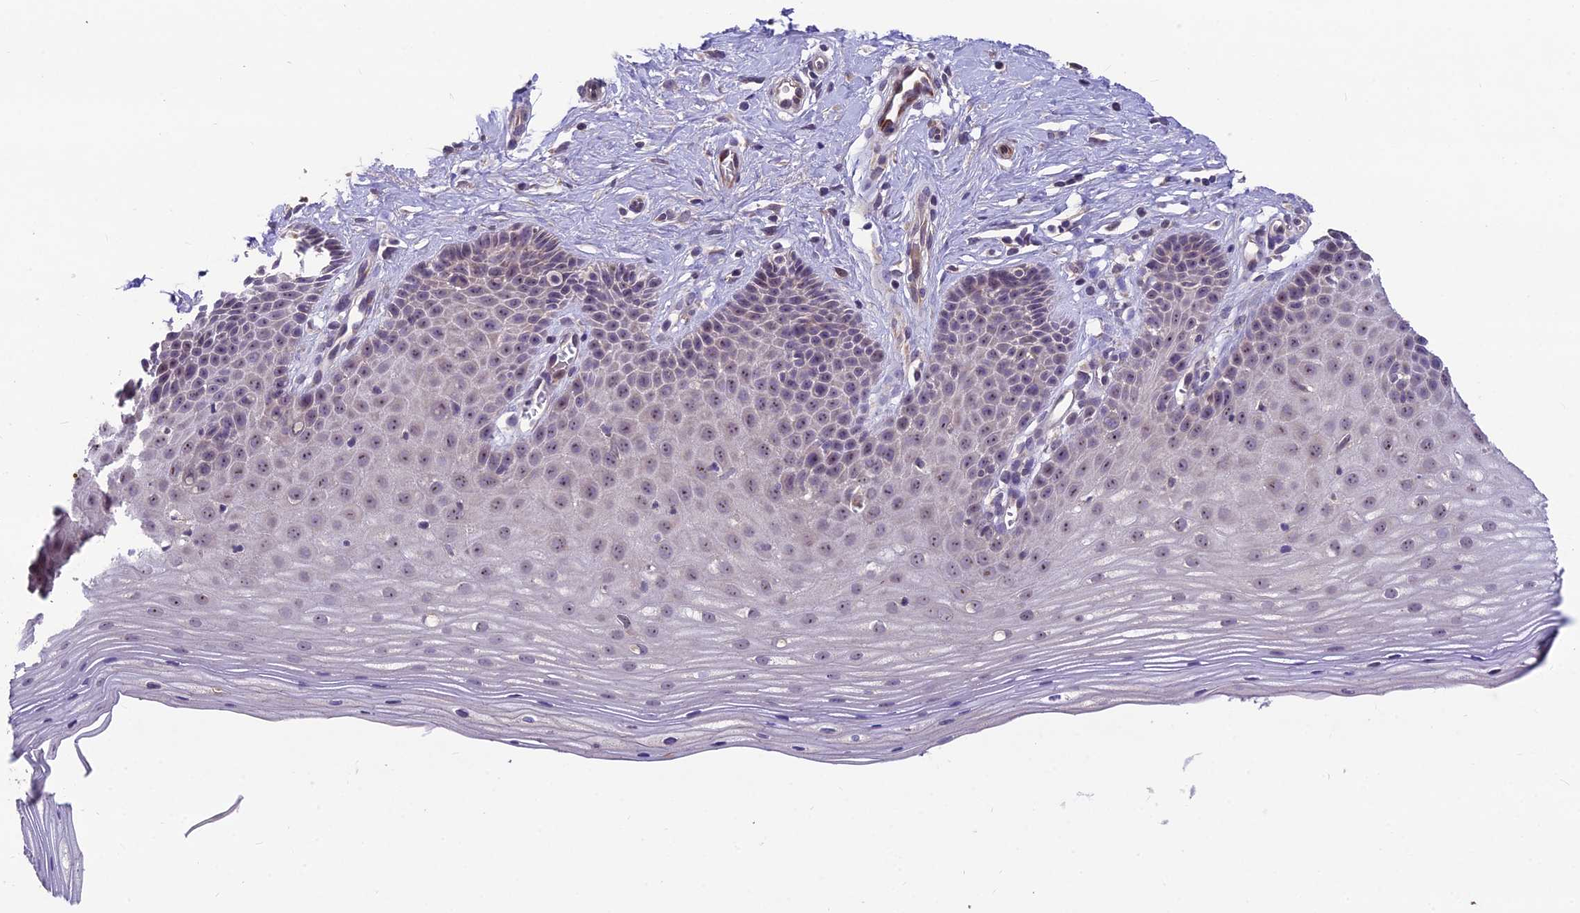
{"staining": {"intensity": "negative", "quantity": "none", "location": "none"}, "tissue": "cervix", "cell_type": "Glandular cells", "image_type": "normal", "snomed": [{"axis": "morphology", "description": "Normal tissue, NOS"}, {"axis": "topography", "description": "Cervix"}], "caption": "Immunohistochemistry (IHC) micrograph of benign cervix: human cervix stained with DAB displays no significant protein staining in glandular cells.", "gene": "ZNF333", "patient": {"sex": "female", "age": 36}}